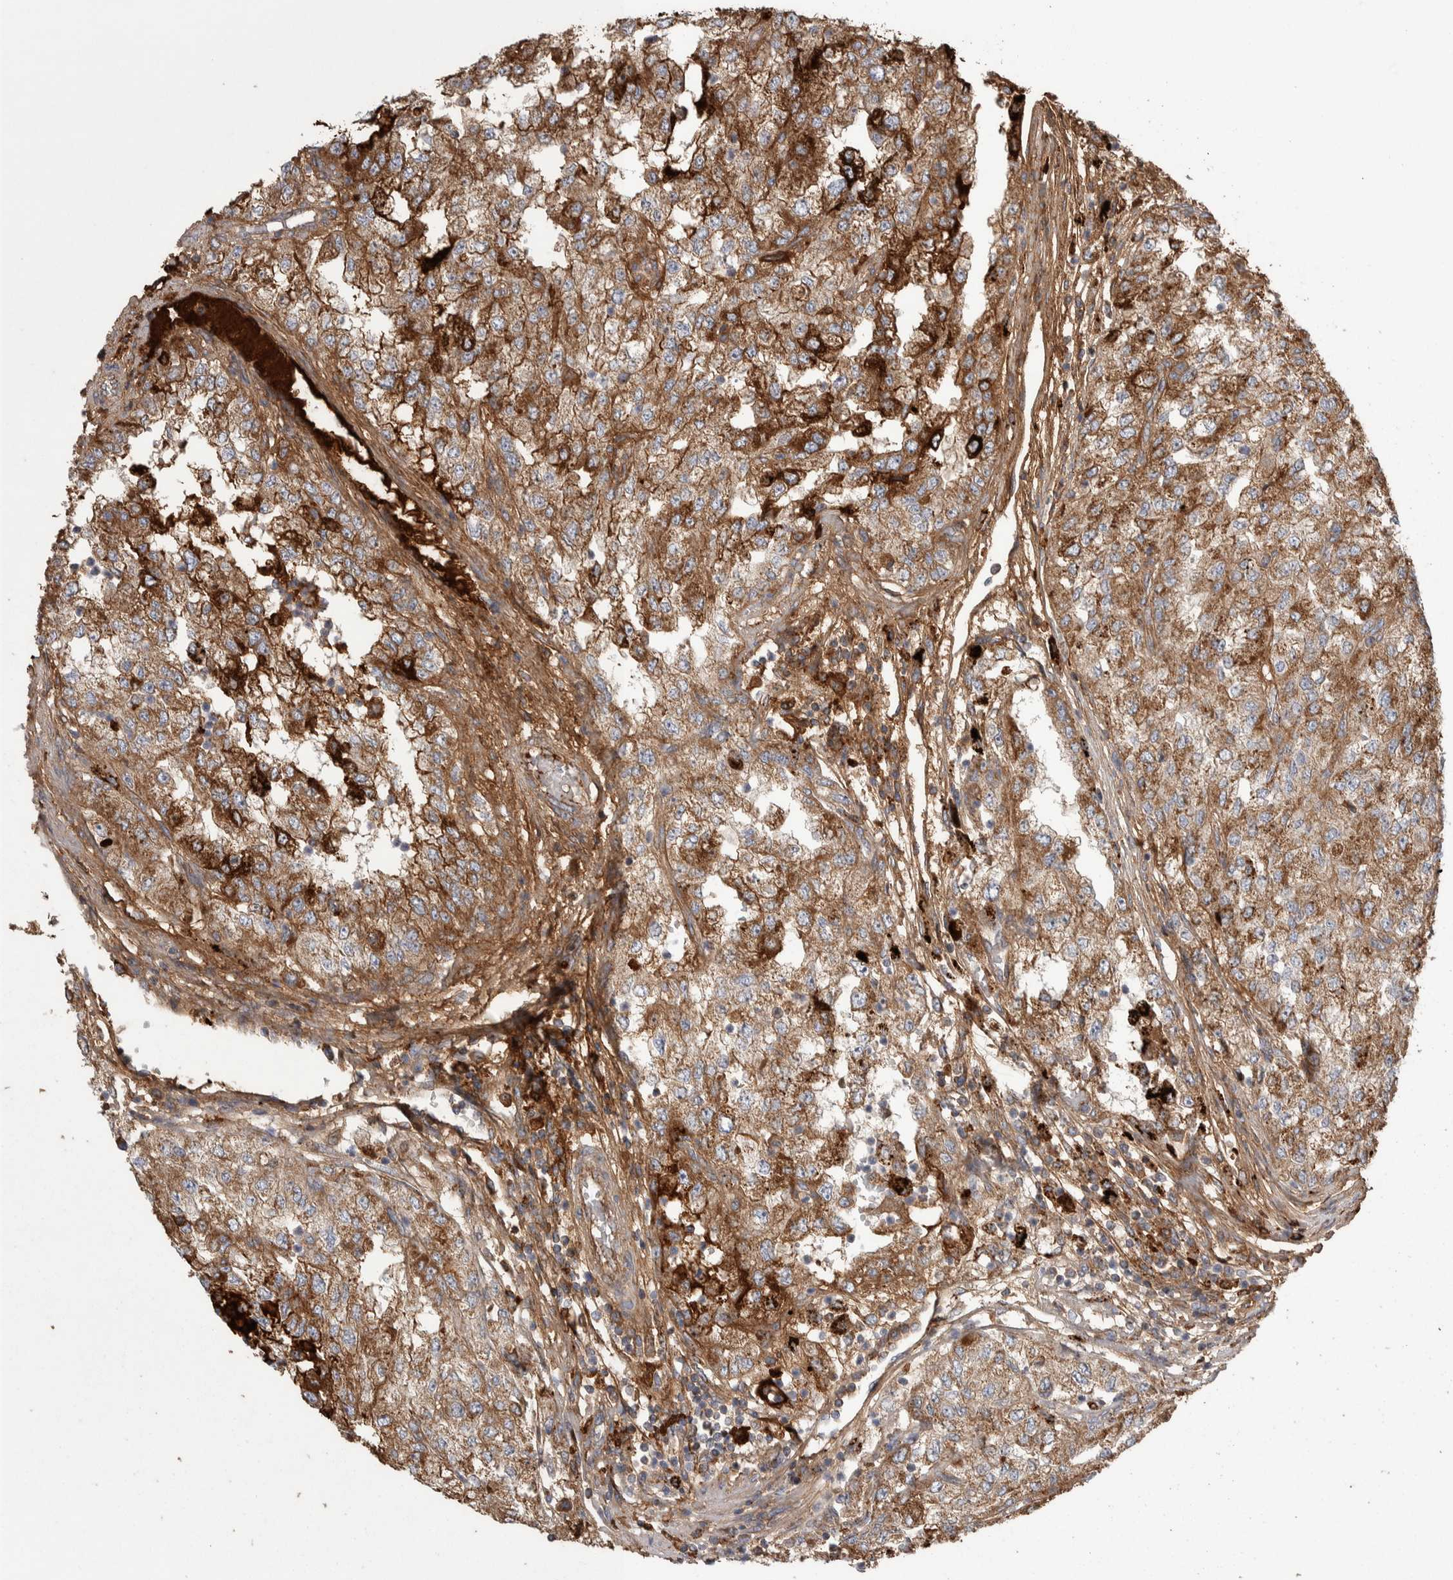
{"staining": {"intensity": "moderate", "quantity": ">75%", "location": "cytoplasmic/membranous"}, "tissue": "renal cancer", "cell_type": "Tumor cells", "image_type": "cancer", "snomed": [{"axis": "morphology", "description": "Adenocarcinoma, NOS"}, {"axis": "topography", "description": "Kidney"}], "caption": "The image displays immunohistochemical staining of renal cancer. There is moderate cytoplasmic/membranous positivity is seen in about >75% of tumor cells.", "gene": "SCO1", "patient": {"sex": "female", "age": 54}}